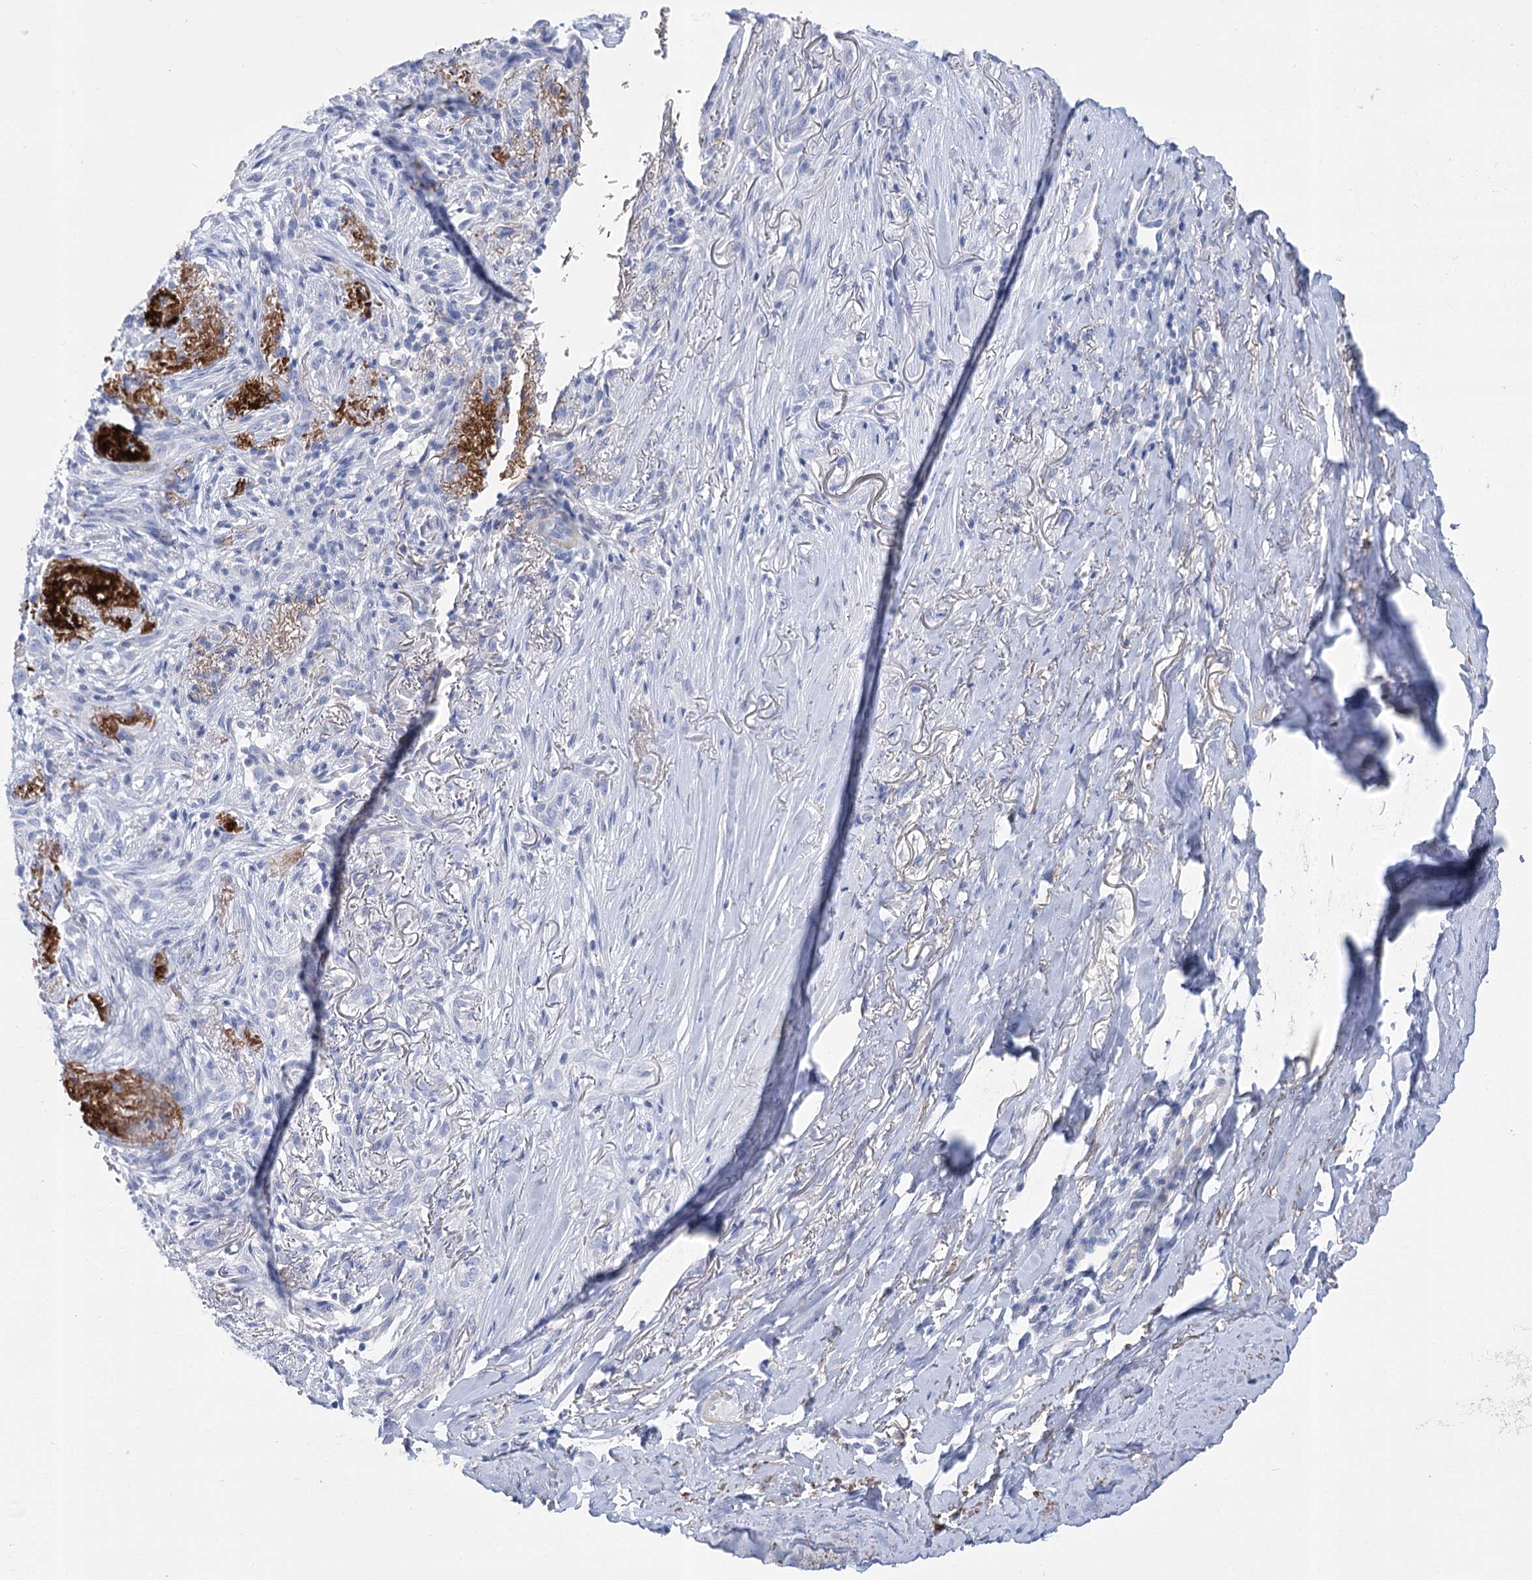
{"staining": {"intensity": "negative", "quantity": "none", "location": "none"}, "tissue": "adipose tissue", "cell_type": "Adipocytes", "image_type": "normal", "snomed": [{"axis": "morphology", "description": "Normal tissue, NOS"}, {"axis": "morphology", "description": "Basal cell carcinoma"}, {"axis": "topography", "description": "Skin"}], "caption": "High power microscopy micrograph of an immunohistochemistry (IHC) image of normal adipose tissue, revealing no significant expression in adipocytes.", "gene": "PCDHA1", "patient": {"sex": "female", "age": 89}}